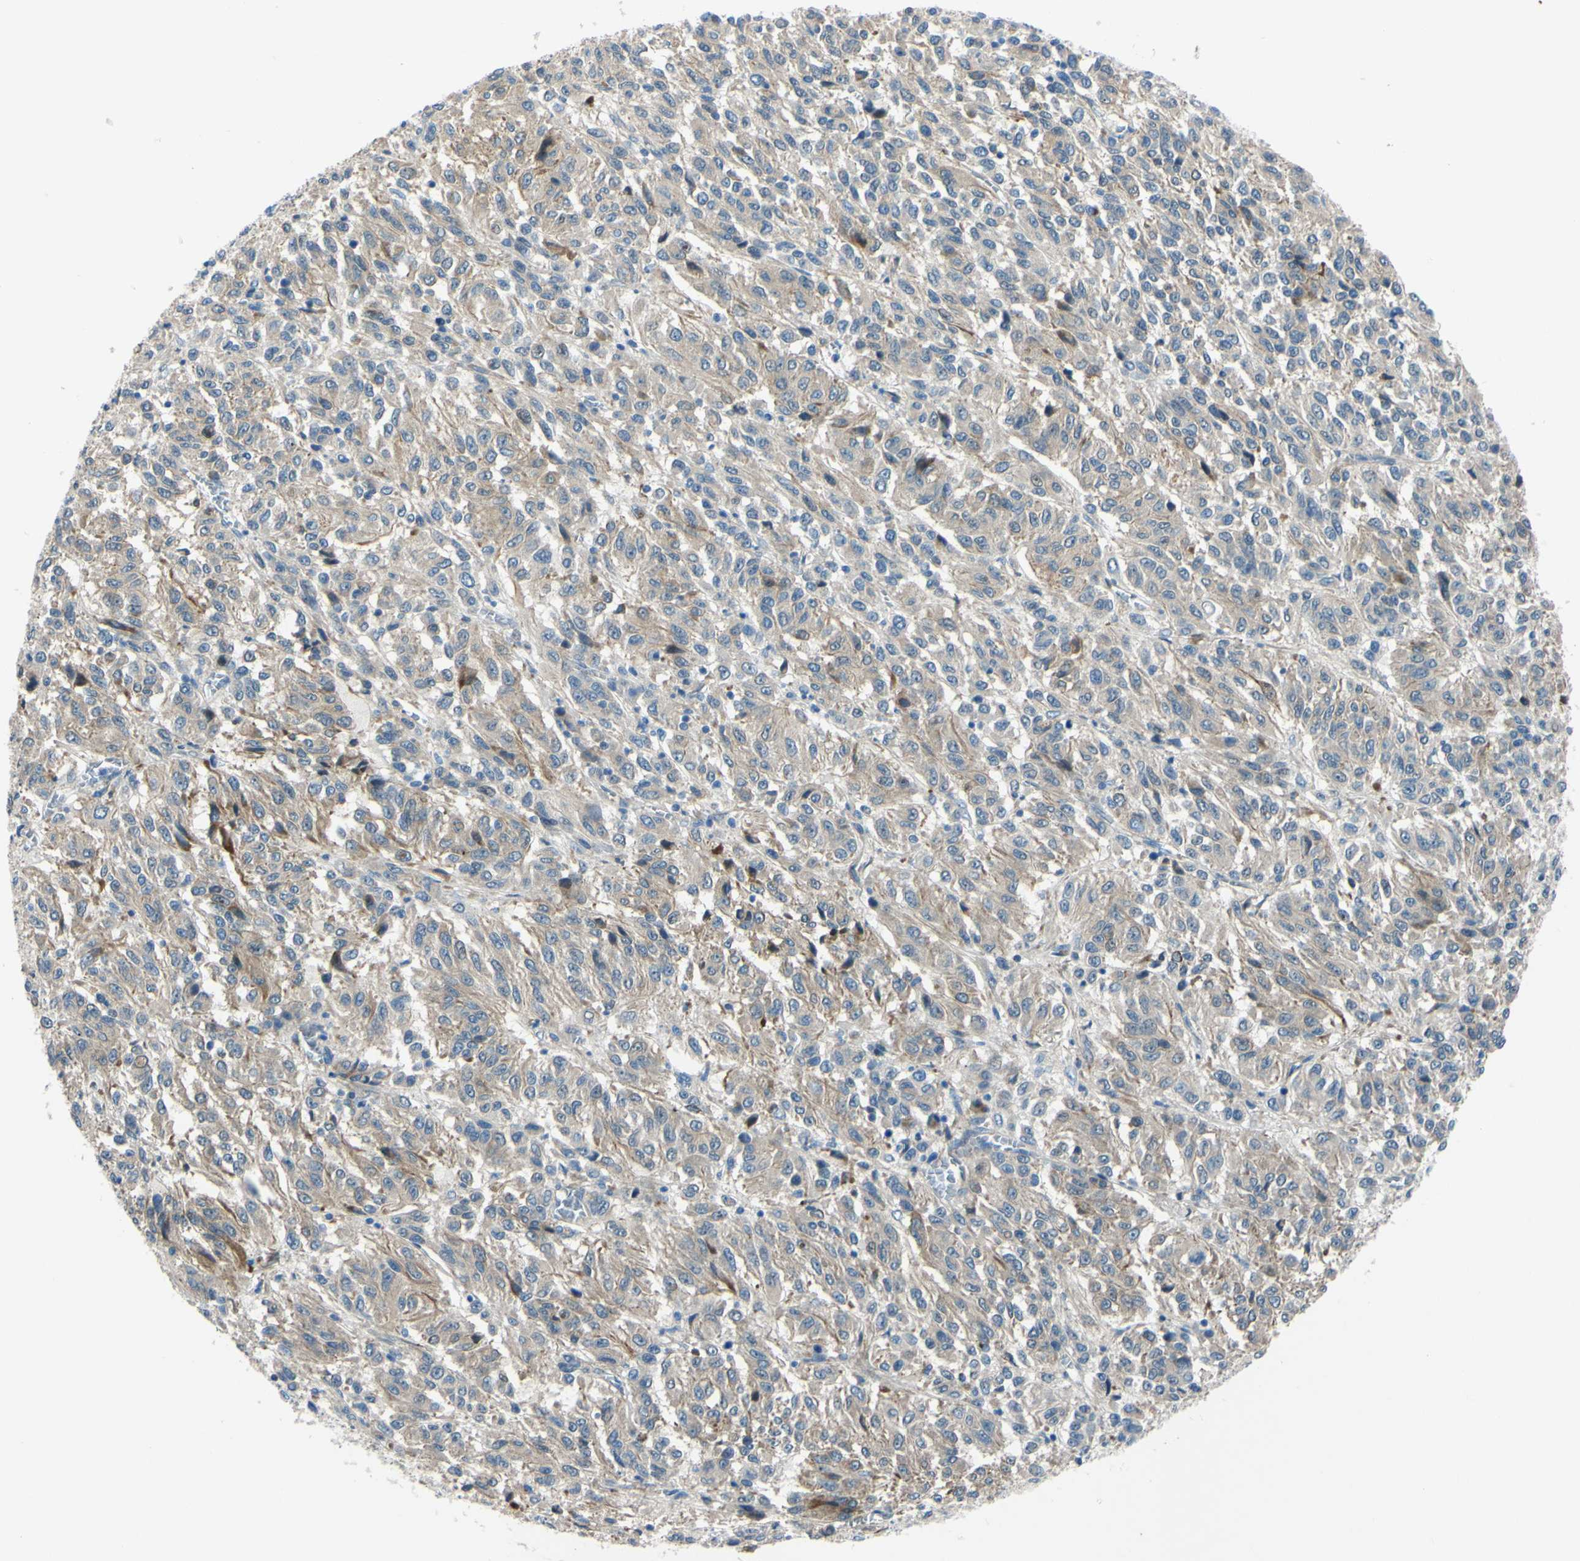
{"staining": {"intensity": "weak", "quantity": ">75%", "location": "cytoplasmic/membranous"}, "tissue": "melanoma", "cell_type": "Tumor cells", "image_type": "cancer", "snomed": [{"axis": "morphology", "description": "Malignant melanoma, Metastatic site"}, {"axis": "topography", "description": "Lung"}], "caption": "Malignant melanoma (metastatic site) stained with a protein marker displays weak staining in tumor cells.", "gene": "ARHGAP1", "patient": {"sex": "male", "age": 64}}